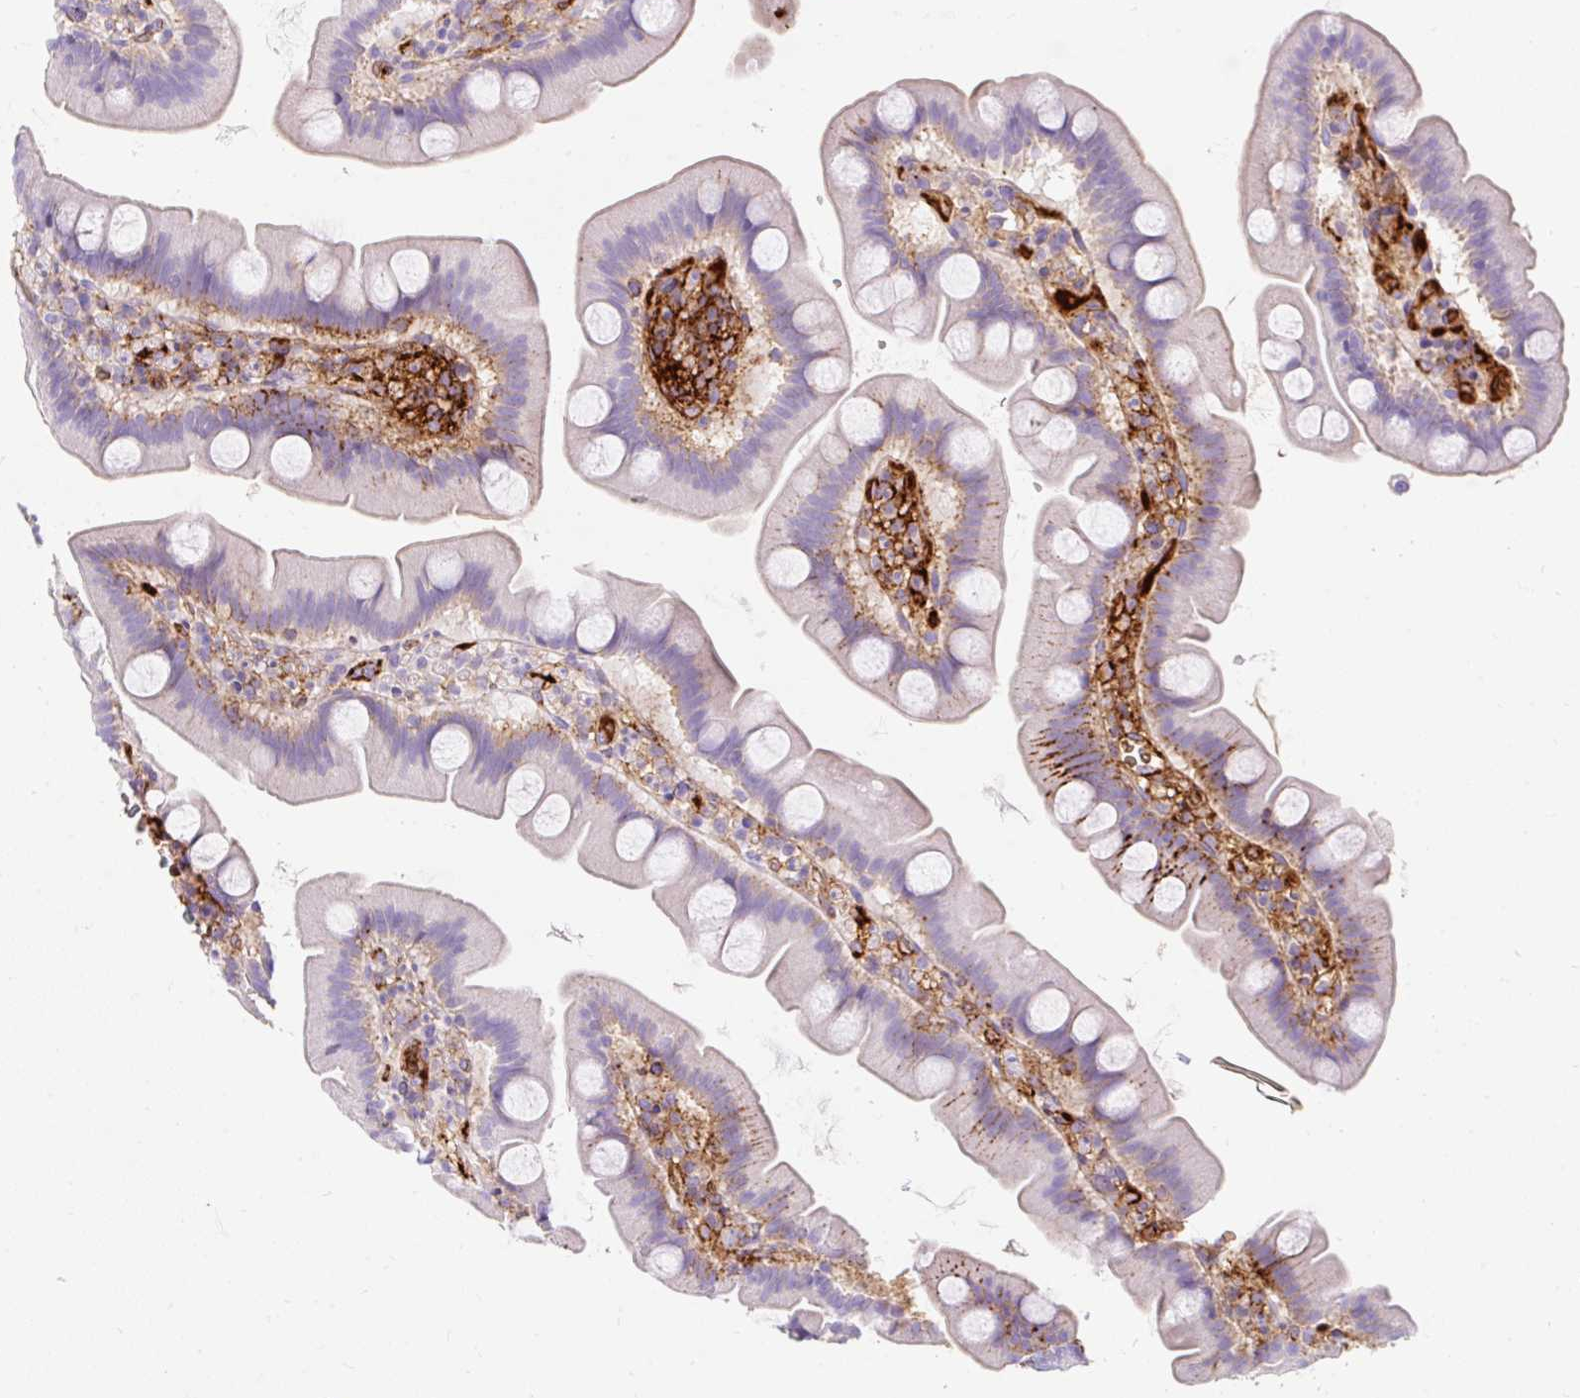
{"staining": {"intensity": "strong", "quantity": "<25%", "location": "cytoplasmic/membranous"}, "tissue": "small intestine", "cell_type": "Glandular cells", "image_type": "normal", "snomed": [{"axis": "morphology", "description": "Normal tissue, NOS"}, {"axis": "topography", "description": "Small intestine"}], "caption": "Small intestine stained with immunohistochemistry displays strong cytoplasmic/membranous staining in about <25% of glandular cells. The protein is stained brown, and the nuclei are stained in blue (DAB (3,3'-diaminobenzidine) IHC with brightfield microscopy, high magnification).", "gene": "APOC2", "patient": {"sex": "female", "age": 68}}